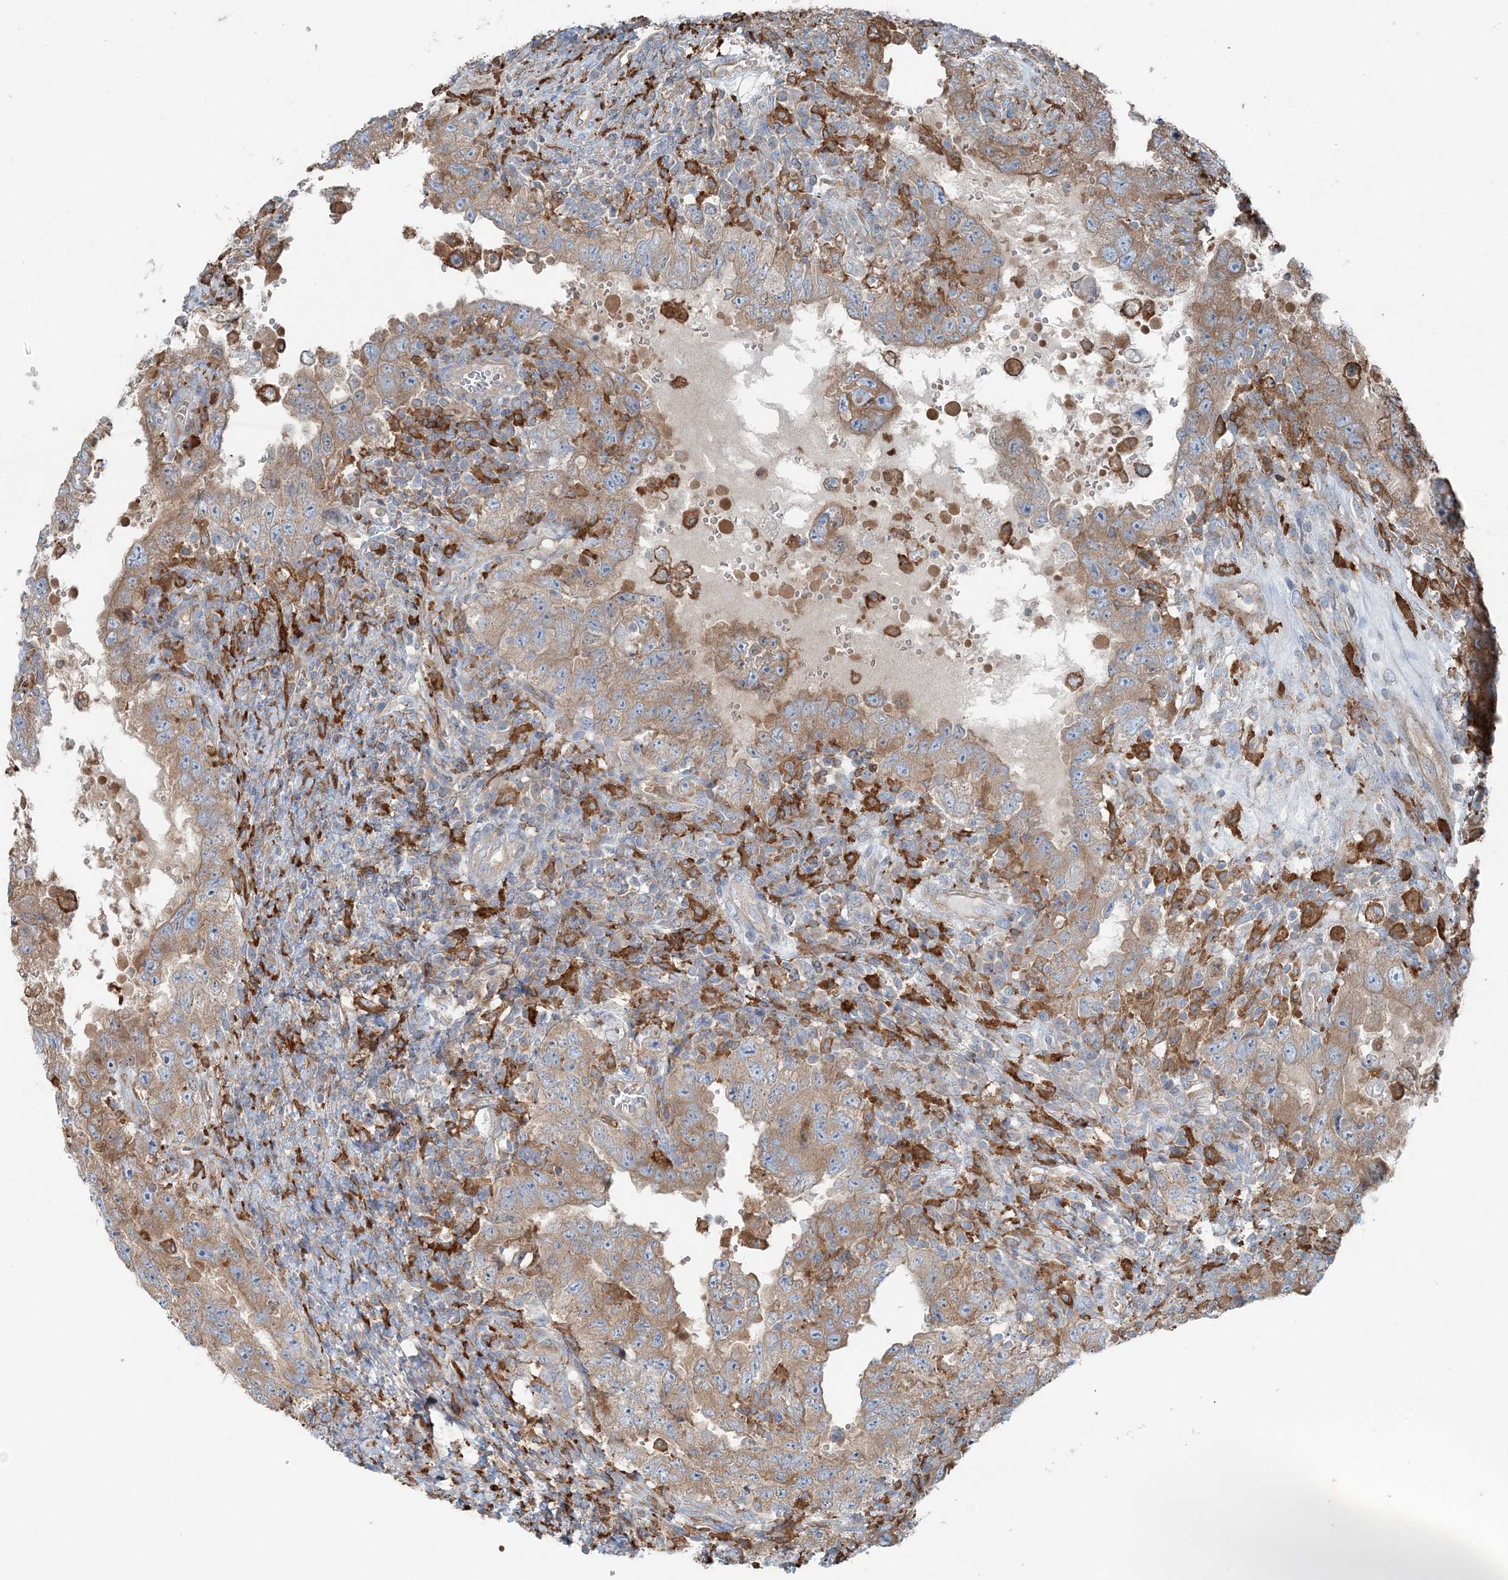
{"staining": {"intensity": "moderate", "quantity": ">75%", "location": "cytoplasmic/membranous"}, "tissue": "testis cancer", "cell_type": "Tumor cells", "image_type": "cancer", "snomed": [{"axis": "morphology", "description": "Carcinoma, Embryonal, NOS"}, {"axis": "topography", "description": "Testis"}], "caption": "Moderate cytoplasmic/membranous positivity for a protein is identified in approximately >75% of tumor cells of embryonal carcinoma (testis) using IHC.", "gene": "SNX2", "patient": {"sex": "male", "age": 26}}